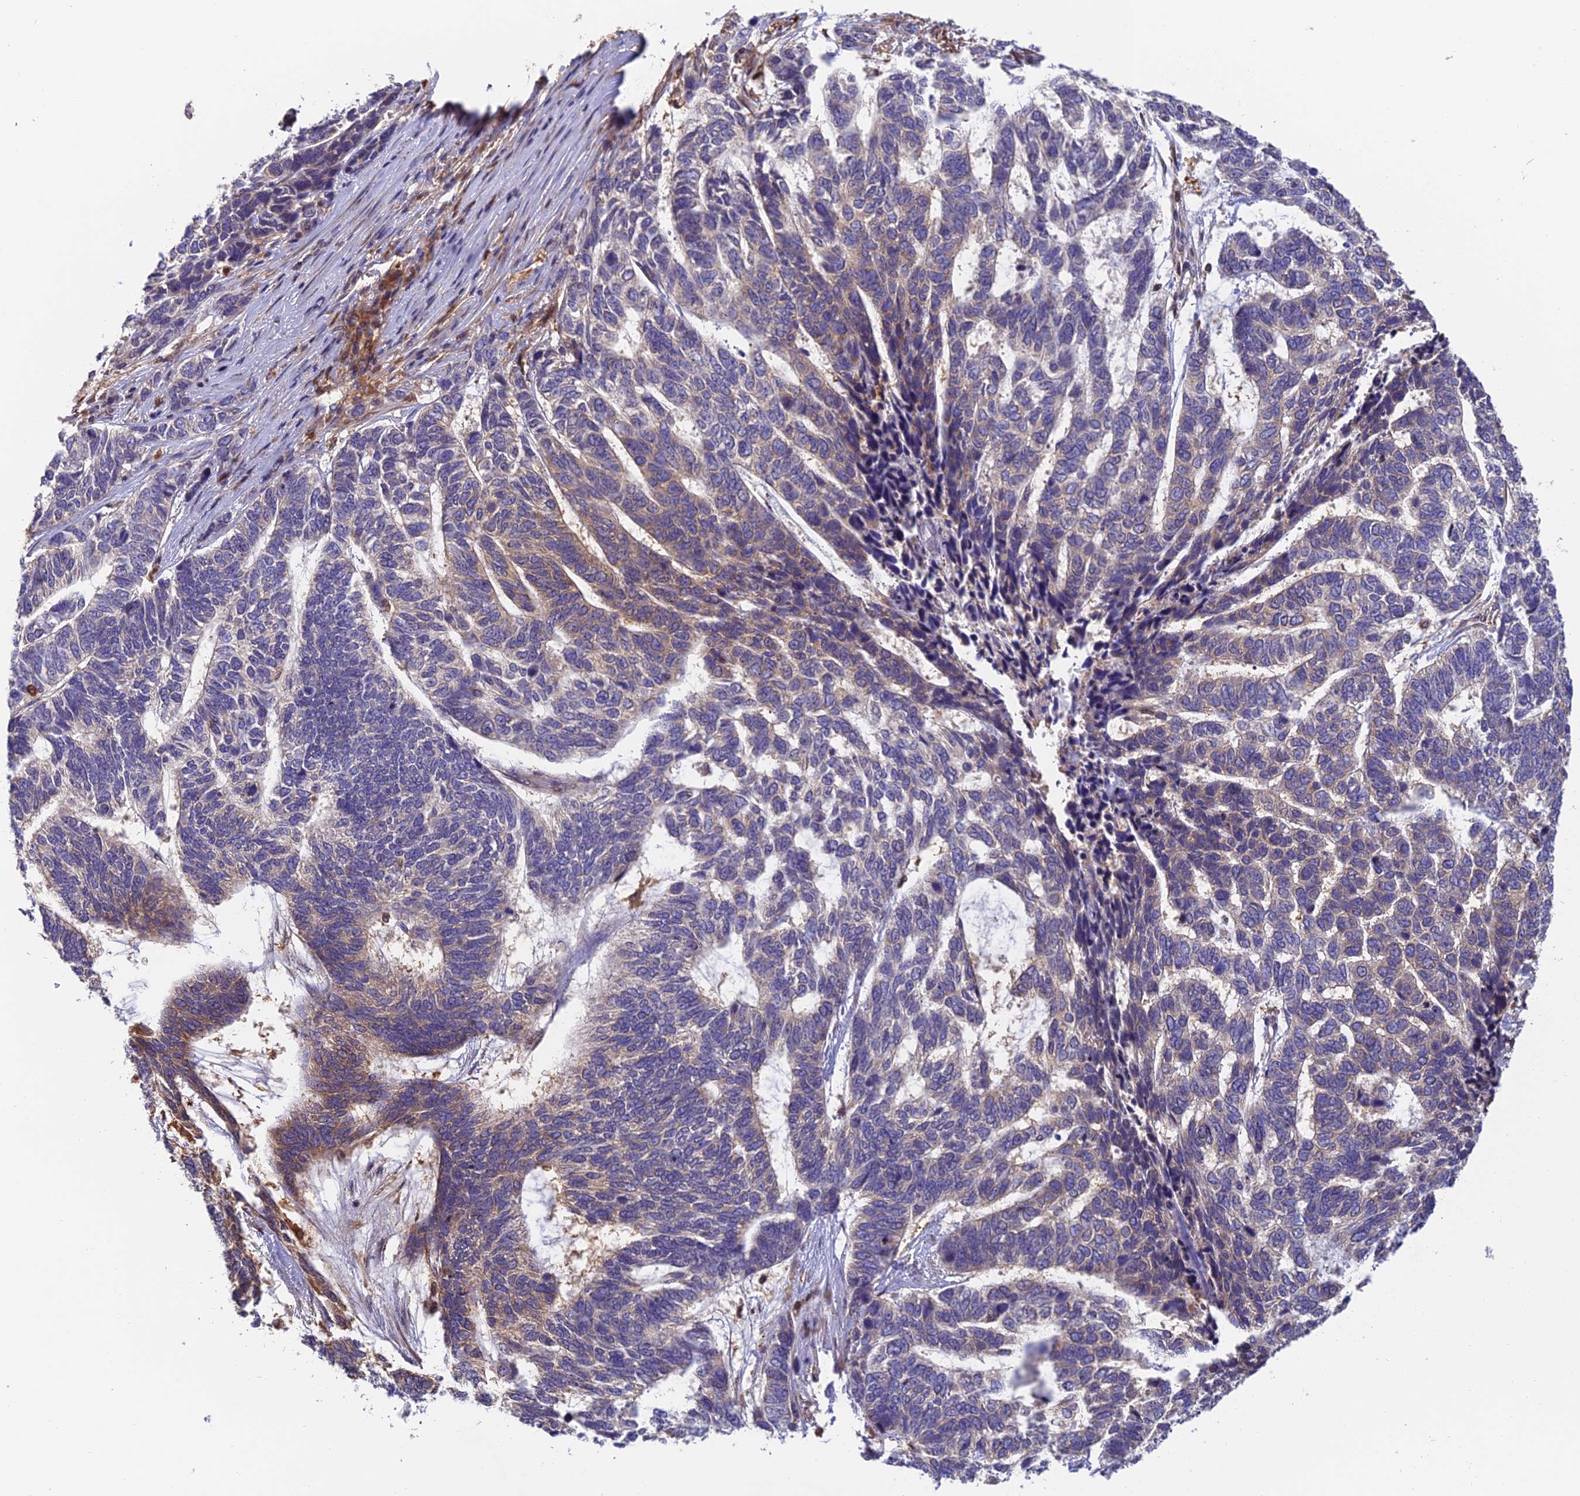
{"staining": {"intensity": "weak", "quantity": "<25%", "location": "cytoplasmic/membranous"}, "tissue": "skin cancer", "cell_type": "Tumor cells", "image_type": "cancer", "snomed": [{"axis": "morphology", "description": "Basal cell carcinoma"}, {"axis": "topography", "description": "Skin"}], "caption": "This is a image of IHC staining of basal cell carcinoma (skin), which shows no expression in tumor cells. (IHC, brightfield microscopy, high magnification).", "gene": "IPO5", "patient": {"sex": "female", "age": 65}}